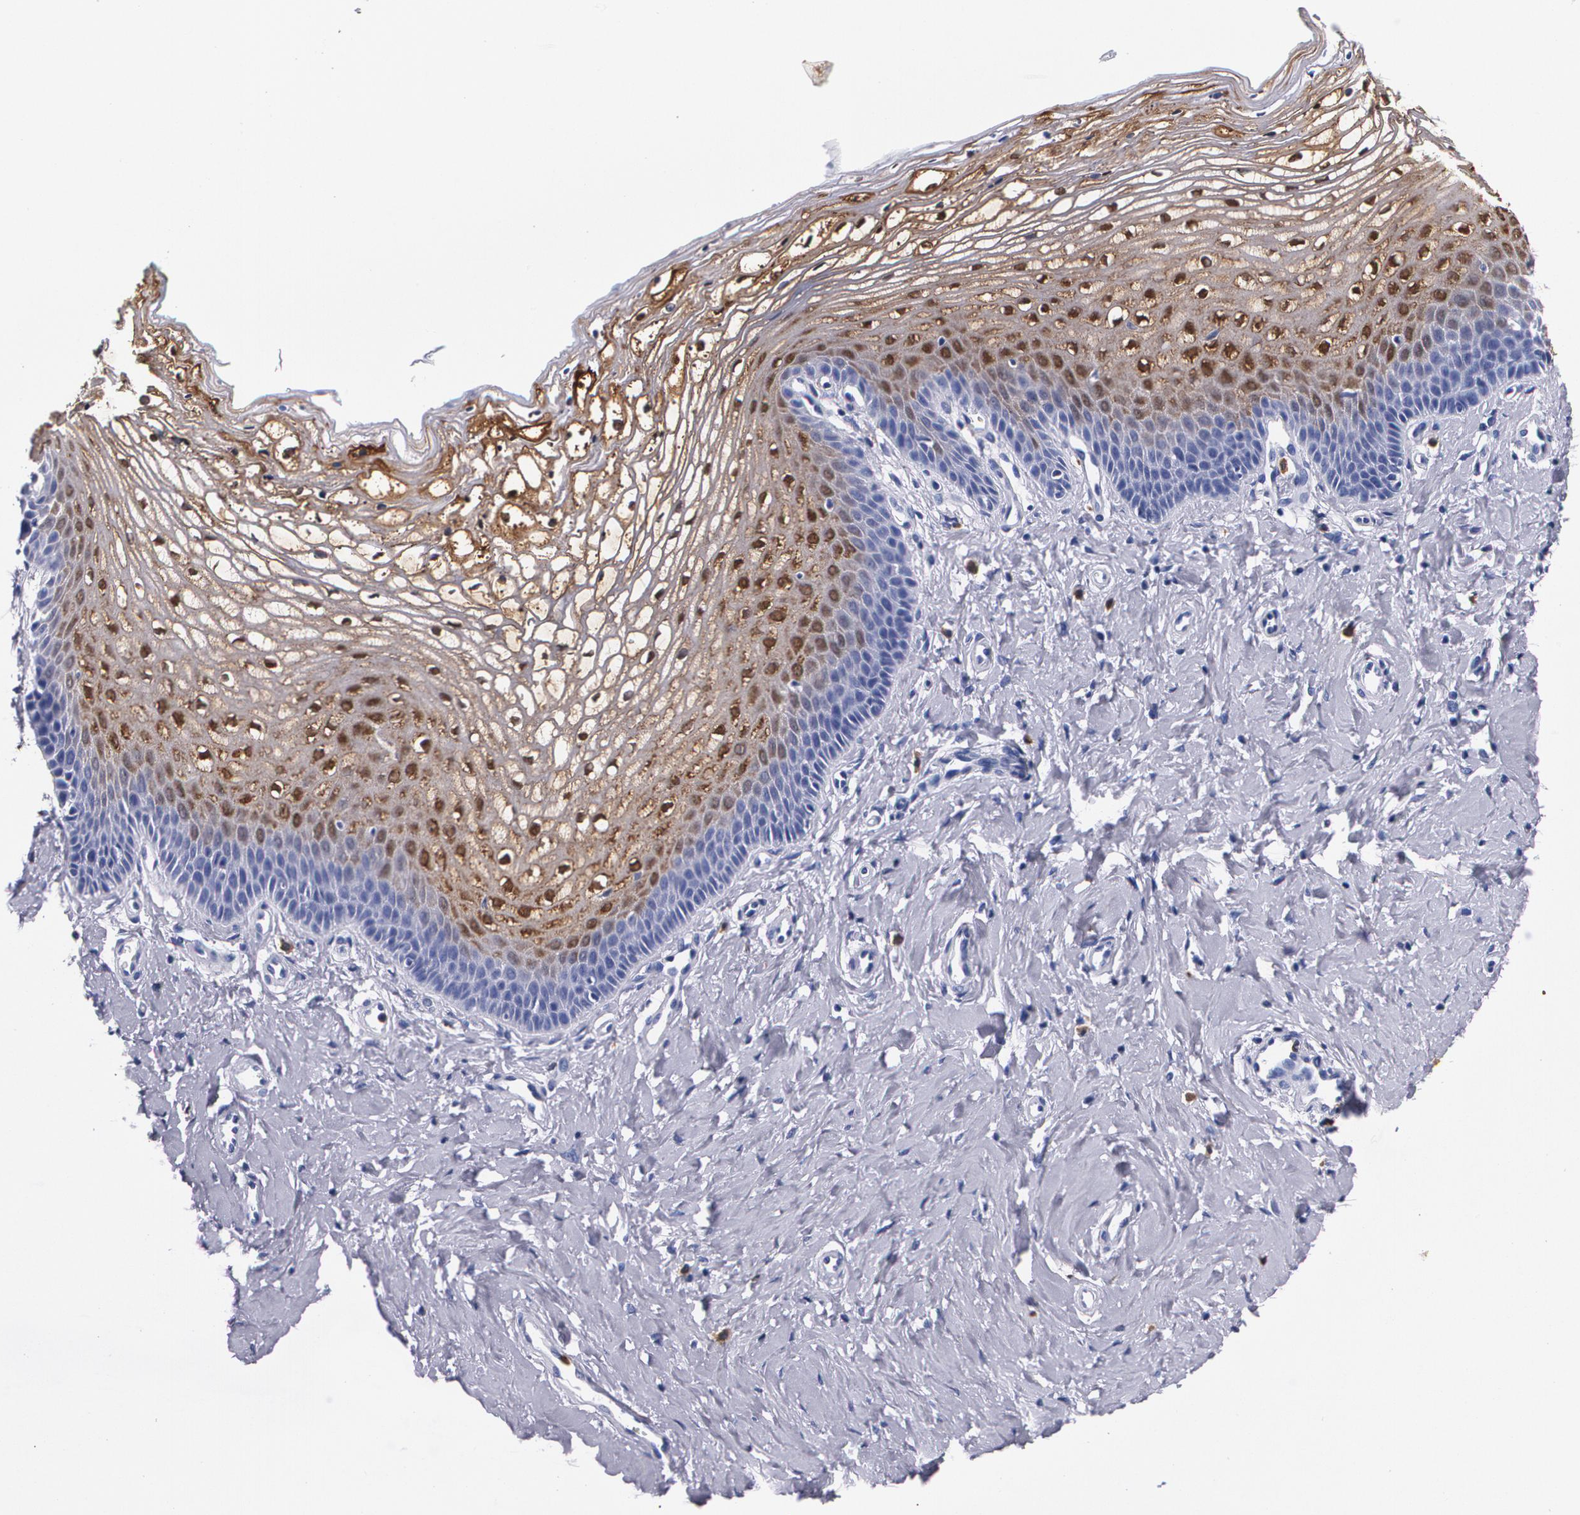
{"staining": {"intensity": "strong", "quantity": "25%-75%", "location": "cytoplasmic/membranous,nuclear"}, "tissue": "vagina", "cell_type": "Squamous epithelial cells", "image_type": "normal", "snomed": [{"axis": "morphology", "description": "Normal tissue, NOS"}, {"axis": "topography", "description": "Vagina"}], "caption": "Normal vagina demonstrates strong cytoplasmic/membranous,nuclear positivity in about 25%-75% of squamous epithelial cells, visualized by immunohistochemistry.", "gene": "S100A8", "patient": {"sex": "female", "age": 68}}